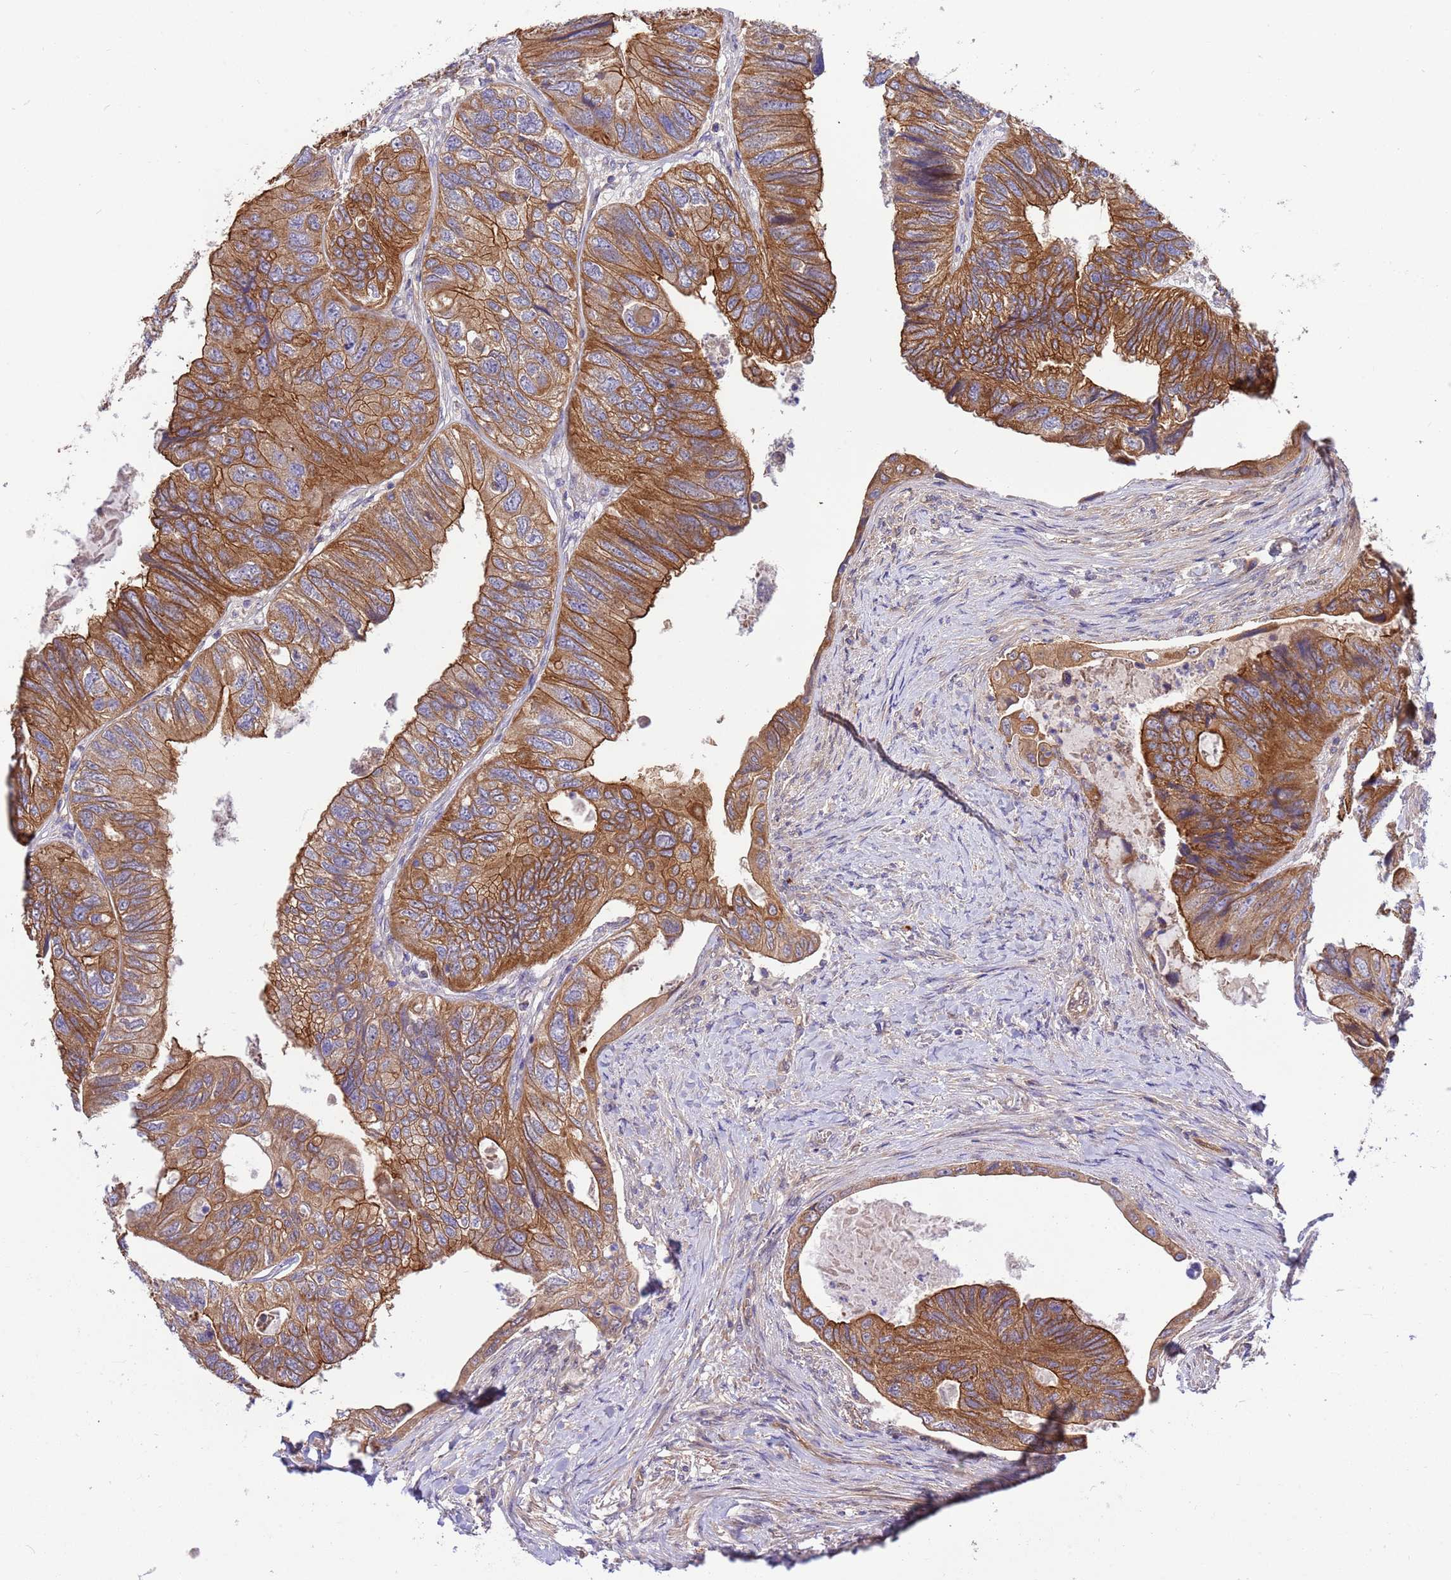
{"staining": {"intensity": "strong", "quantity": ">75%", "location": "cytoplasmic/membranous"}, "tissue": "colorectal cancer", "cell_type": "Tumor cells", "image_type": "cancer", "snomed": [{"axis": "morphology", "description": "Adenocarcinoma, NOS"}, {"axis": "topography", "description": "Rectum"}], "caption": "Colorectal adenocarcinoma was stained to show a protein in brown. There is high levels of strong cytoplasmic/membranous expression in about >75% of tumor cells. The protein is stained brown, and the nuclei are stained in blue (DAB (3,3'-diaminobenzidine) IHC with brightfield microscopy, high magnification).", "gene": "SMCO3", "patient": {"sex": "male", "age": 63}}